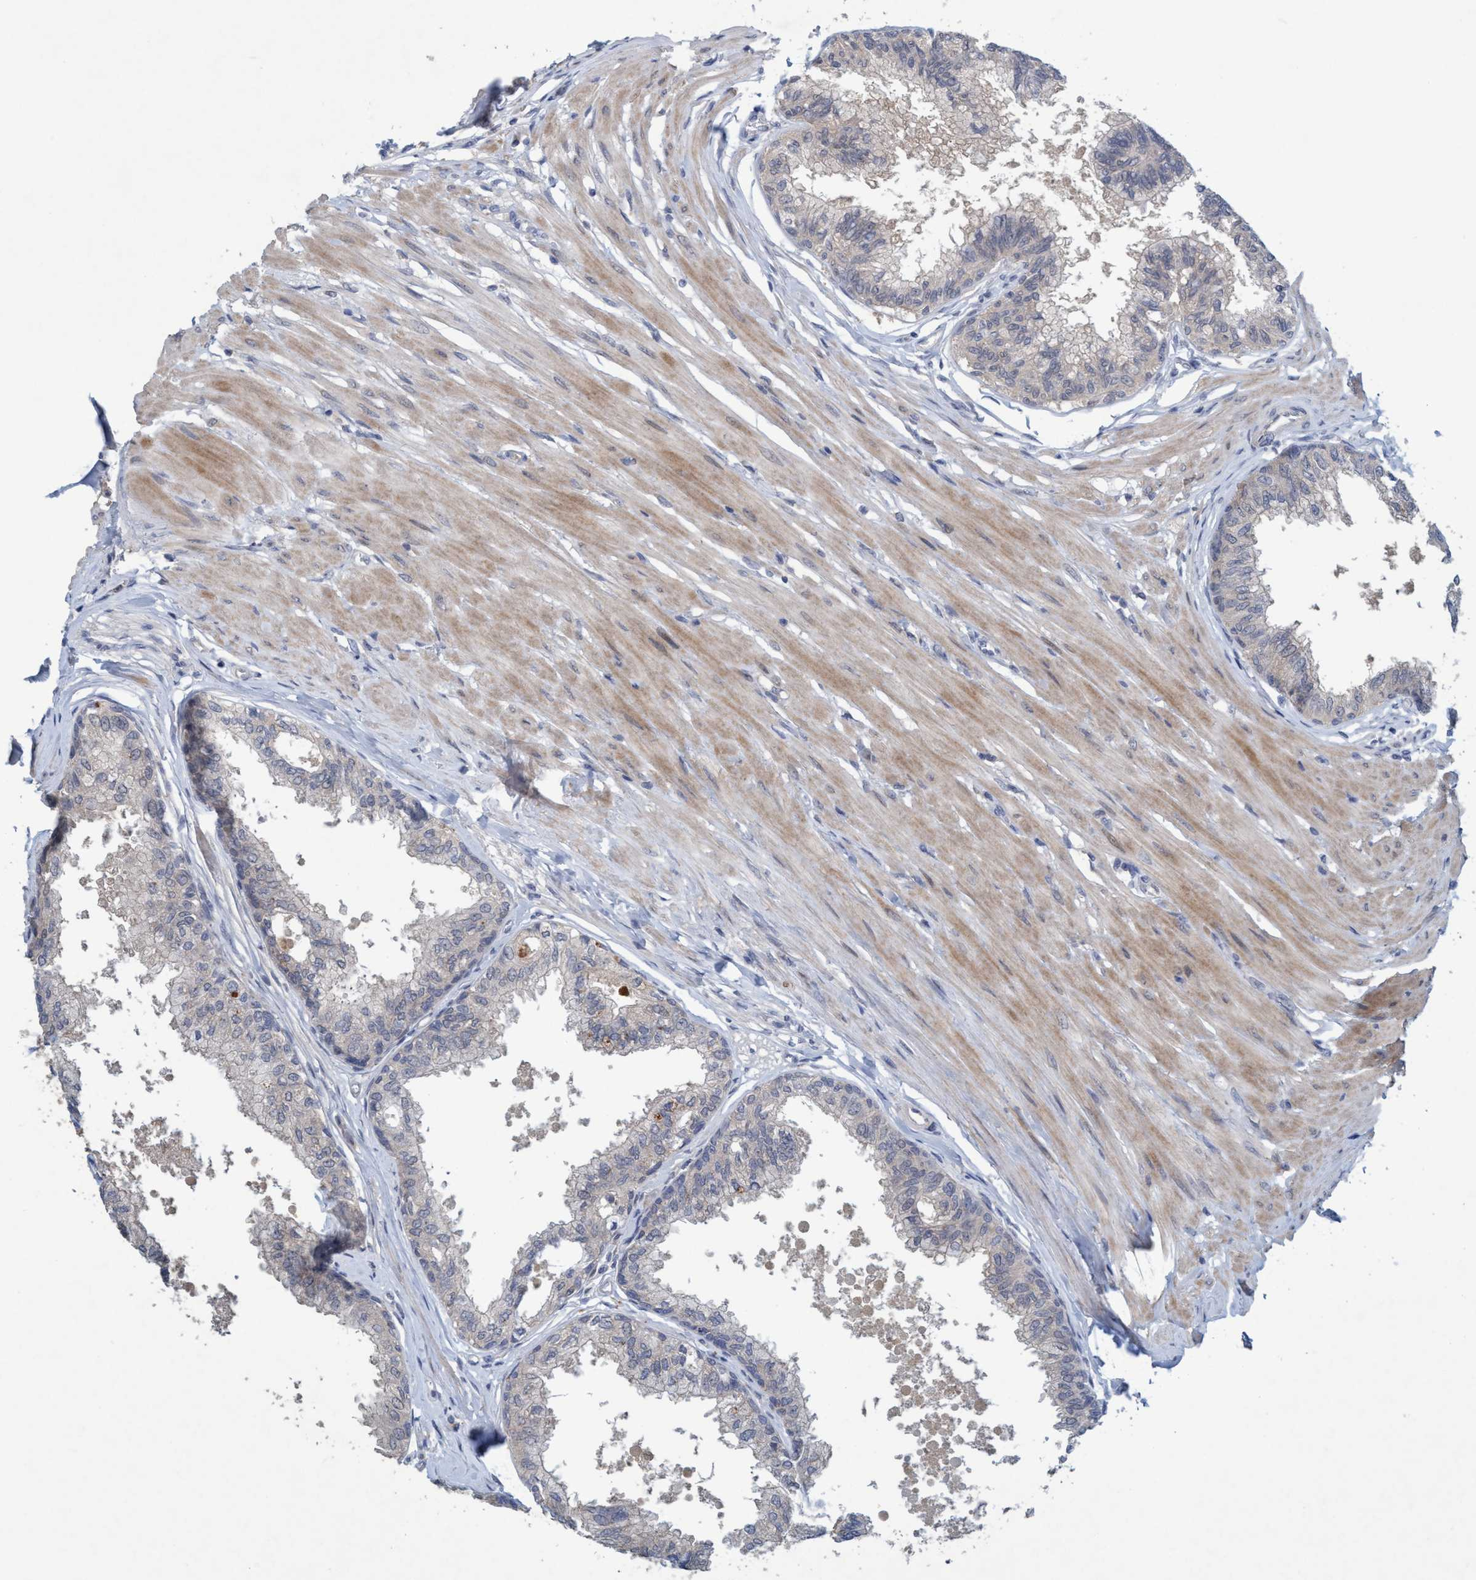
{"staining": {"intensity": "negative", "quantity": "none", "location": "none"}, "tissue": "prostate", "cell_type": "Glandular cells", "image_type": "normal", "snomed": [{"axis": "morphology", "description": "Normal tissue, NOS"}, {"axis": "topography", "description": "Prostate"}, {"axis": "topography", "description": "Seminal veicle"}], "caption": "Protein analysis of benign prostate displays no significant expression in glandular cells. (Immunohistochemistry, brightfield microscopy, high magnification).", "gene": "RNF208", "patient": {"sex": "male", "age": 60}}